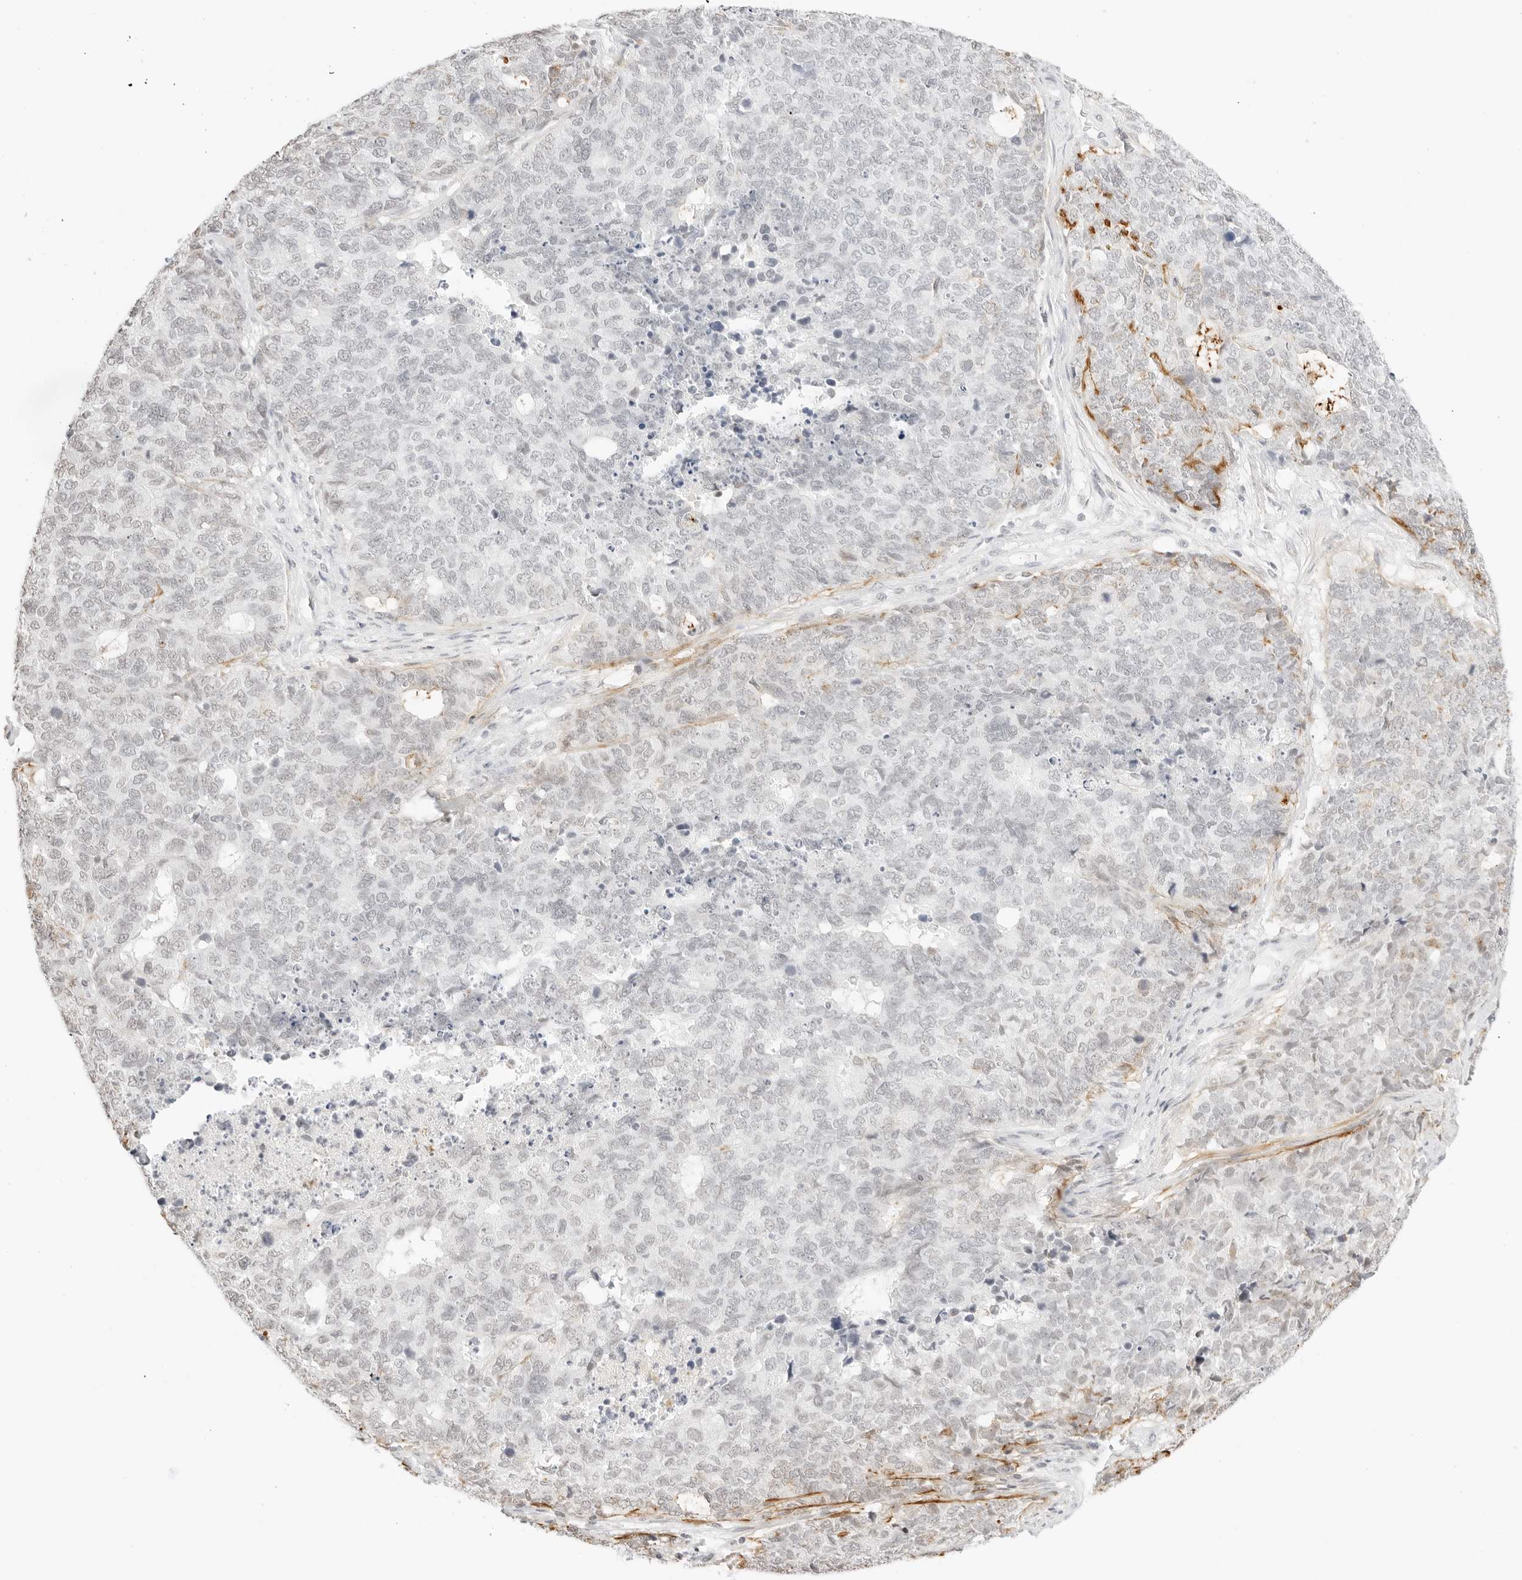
{"staining": {"intensity": "weak", "quantity": "<25%", "location": "nuclear"}, "tissue": "cervical cancer", "cell_type": "Tumor cells", "image_type": "cancer", "snomed": [{"axis": "morphology", "description": "Squamous cell carcinoma, NOS"}, {"axis": "topography", "description": "Cervix"}], "caption": "IHC of cervical cancer demonstrates no staining in tumor cells. (DAB immunohistochemistry (IHC), high magnification).", "gene": "FBLN5", "patient": {"sex": "female", "age": 63}}